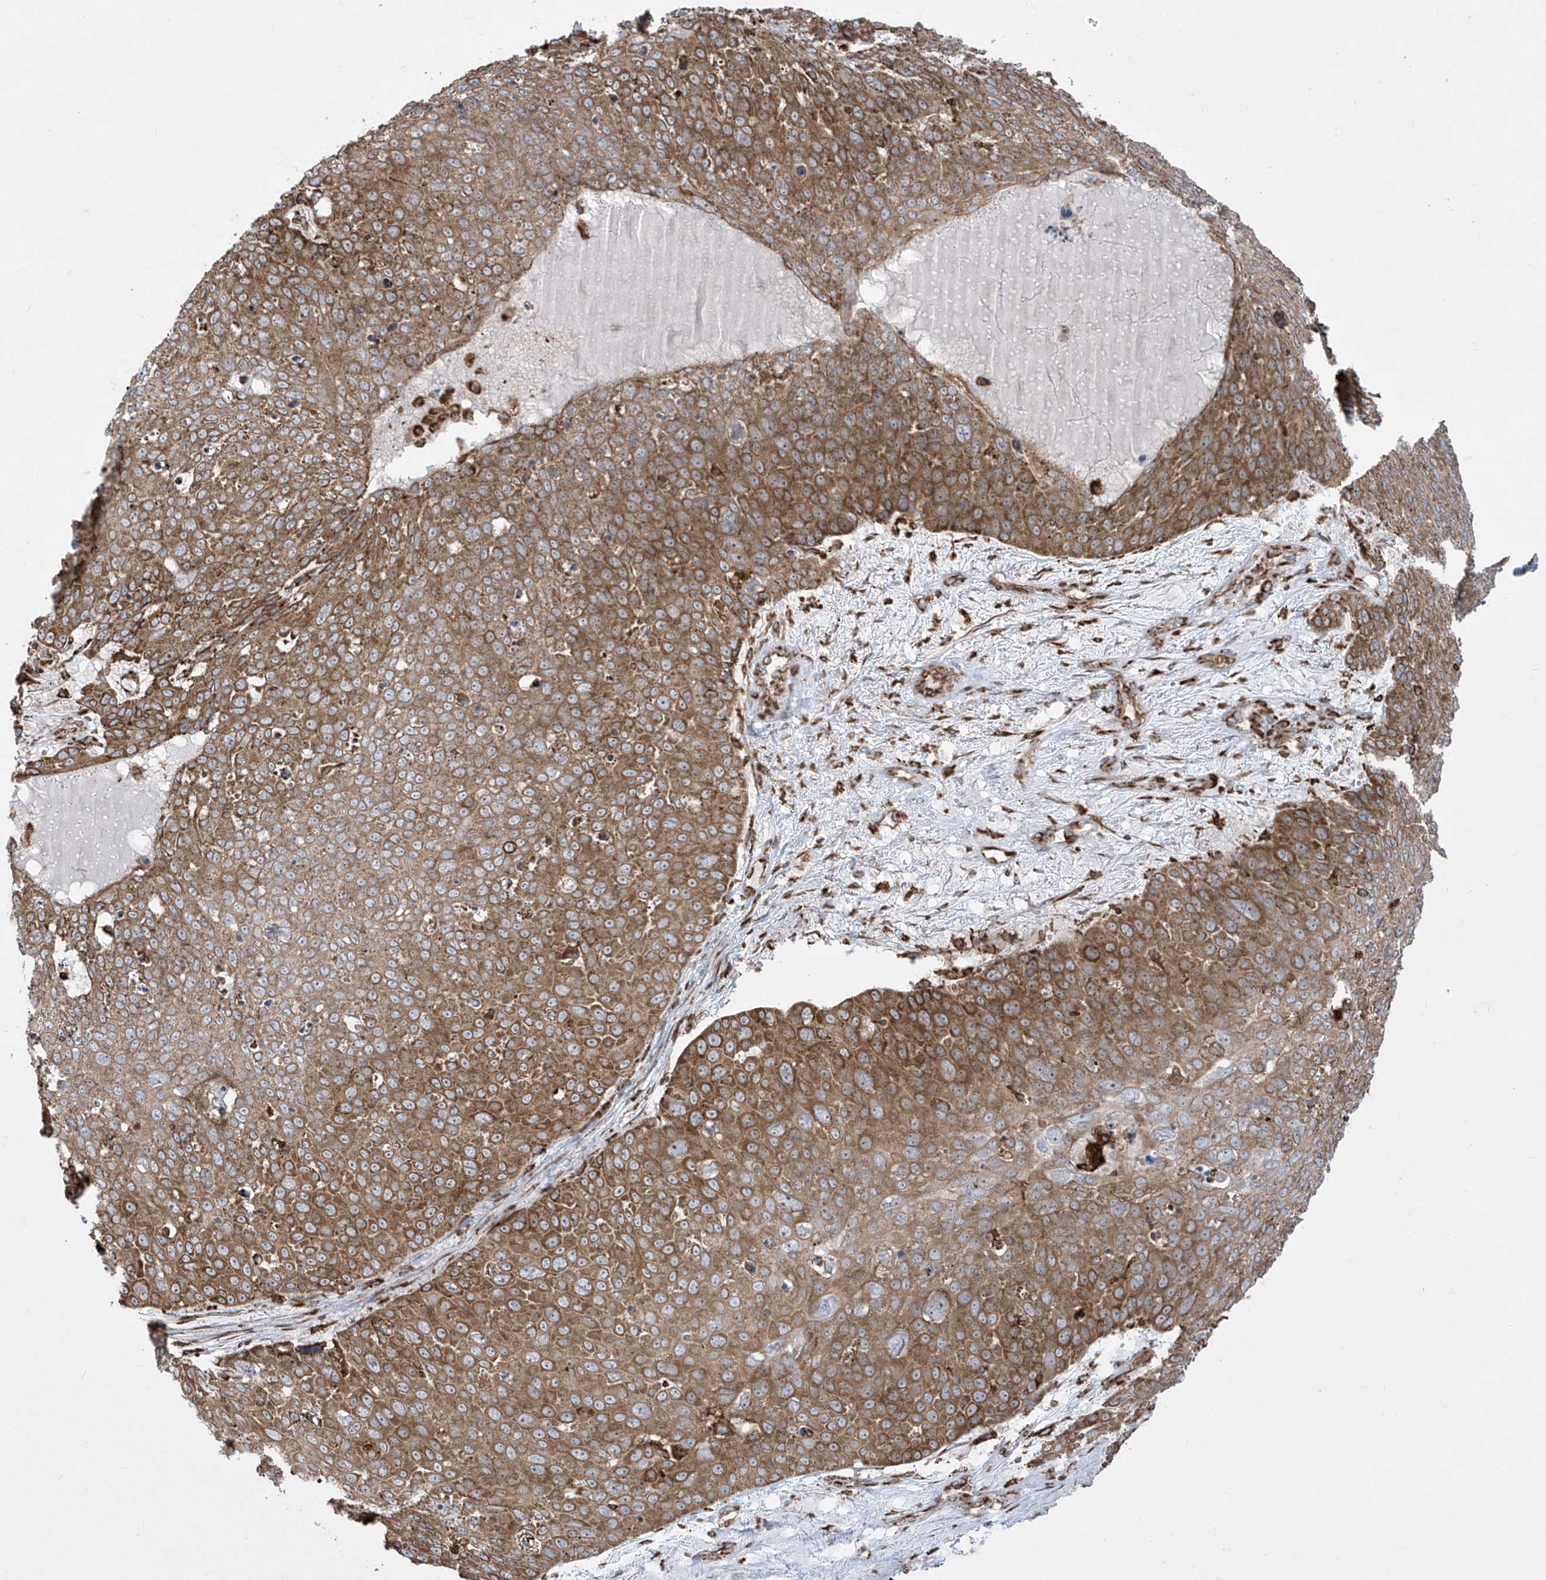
{"staining": {"intensity": "strong", "quantity": ">75%", "location": "cytoplasmic/membranous"}, "tissue": "skin cancer", "cell_type": "Tumor cells", "image_type": "cancer", "snomed": [{"axis": "morphology", "description": "Squamous cell carcinoma, NOS"}, {"axis": "topography", "description": "Skin"}], "caption": "This is a photomicrograph of IHC staining of skin cancer, which shows strong staining in the cytoplasmic/membranous of tumor cells.", "gene": "MX1", "patient": {"sex": "male", "age": 71}}